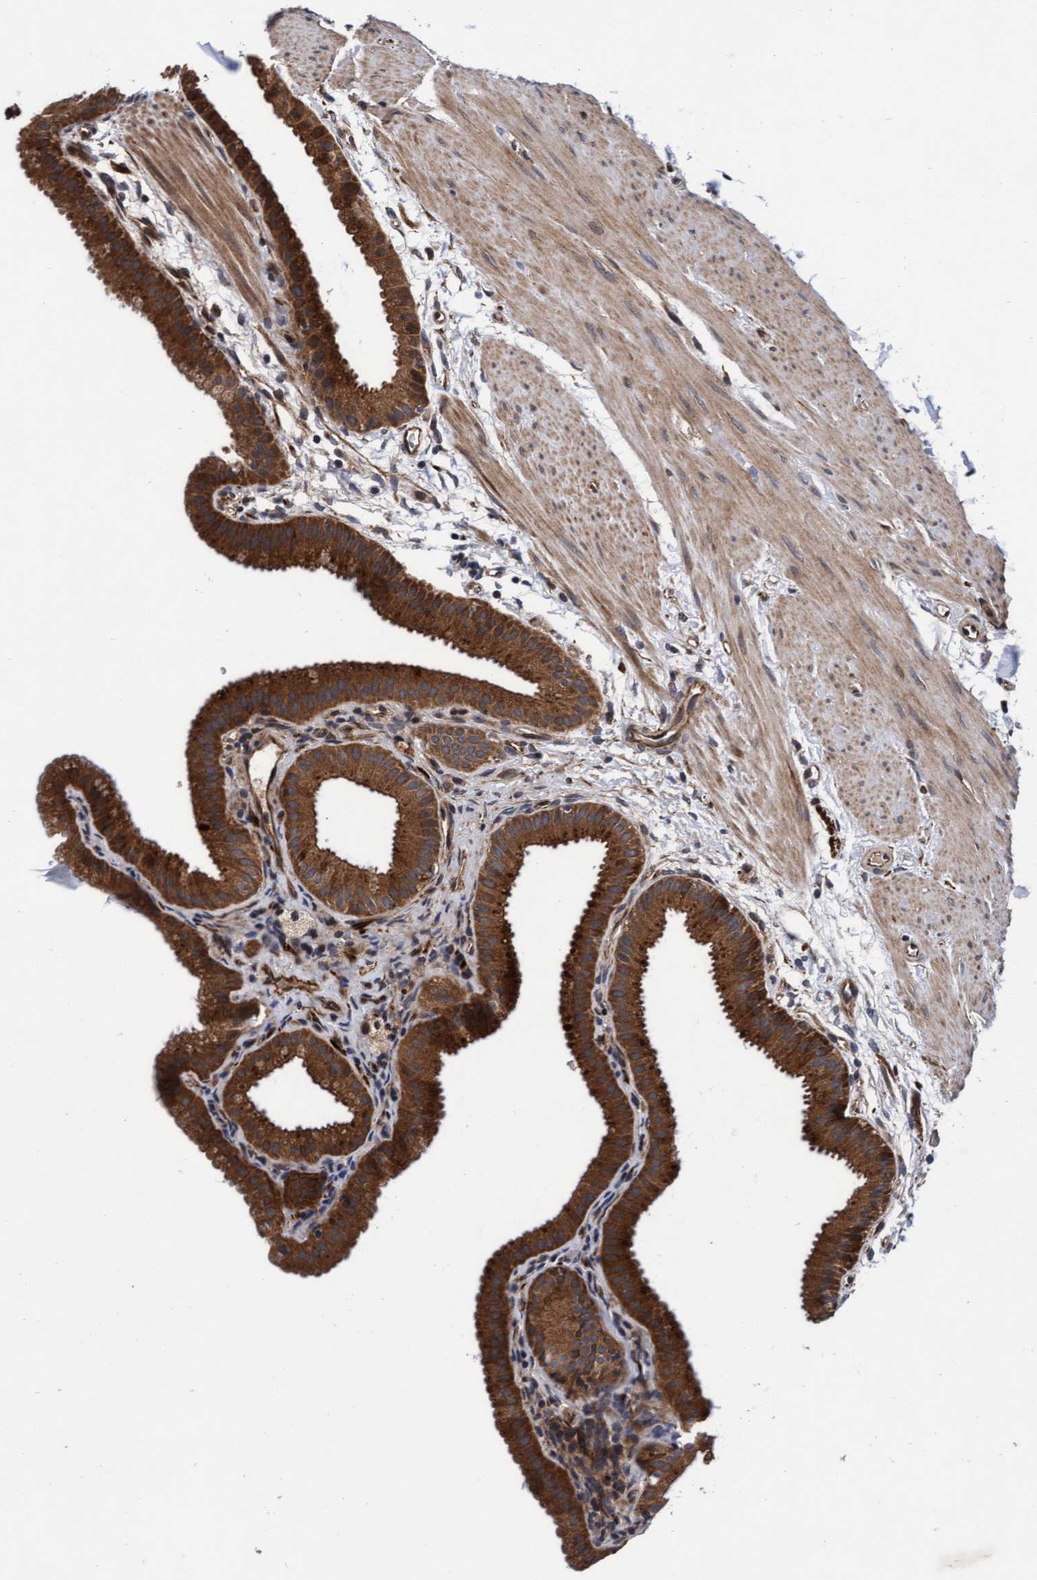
{"staining": {"intensity": "strong", "quantity": ">75%", "location": "cytoplasmic/membranous"}, "tissue": "gallbladder", "cell_type": "Glandular cells", "image_type": "normal", "snomed": [{"axis": "morphology", "description": "Normal tissue, NOS"}, {"axis": "topography", "description": "Gallbladder"}], "caption": "IHC of benign gallbladder exhibits high levels of strong cytoplasmic/membranous positivity in approximately >75% of glandular cells.", "gene": "EFCAB13", "patient": {"sex": "female", "age": 64}}